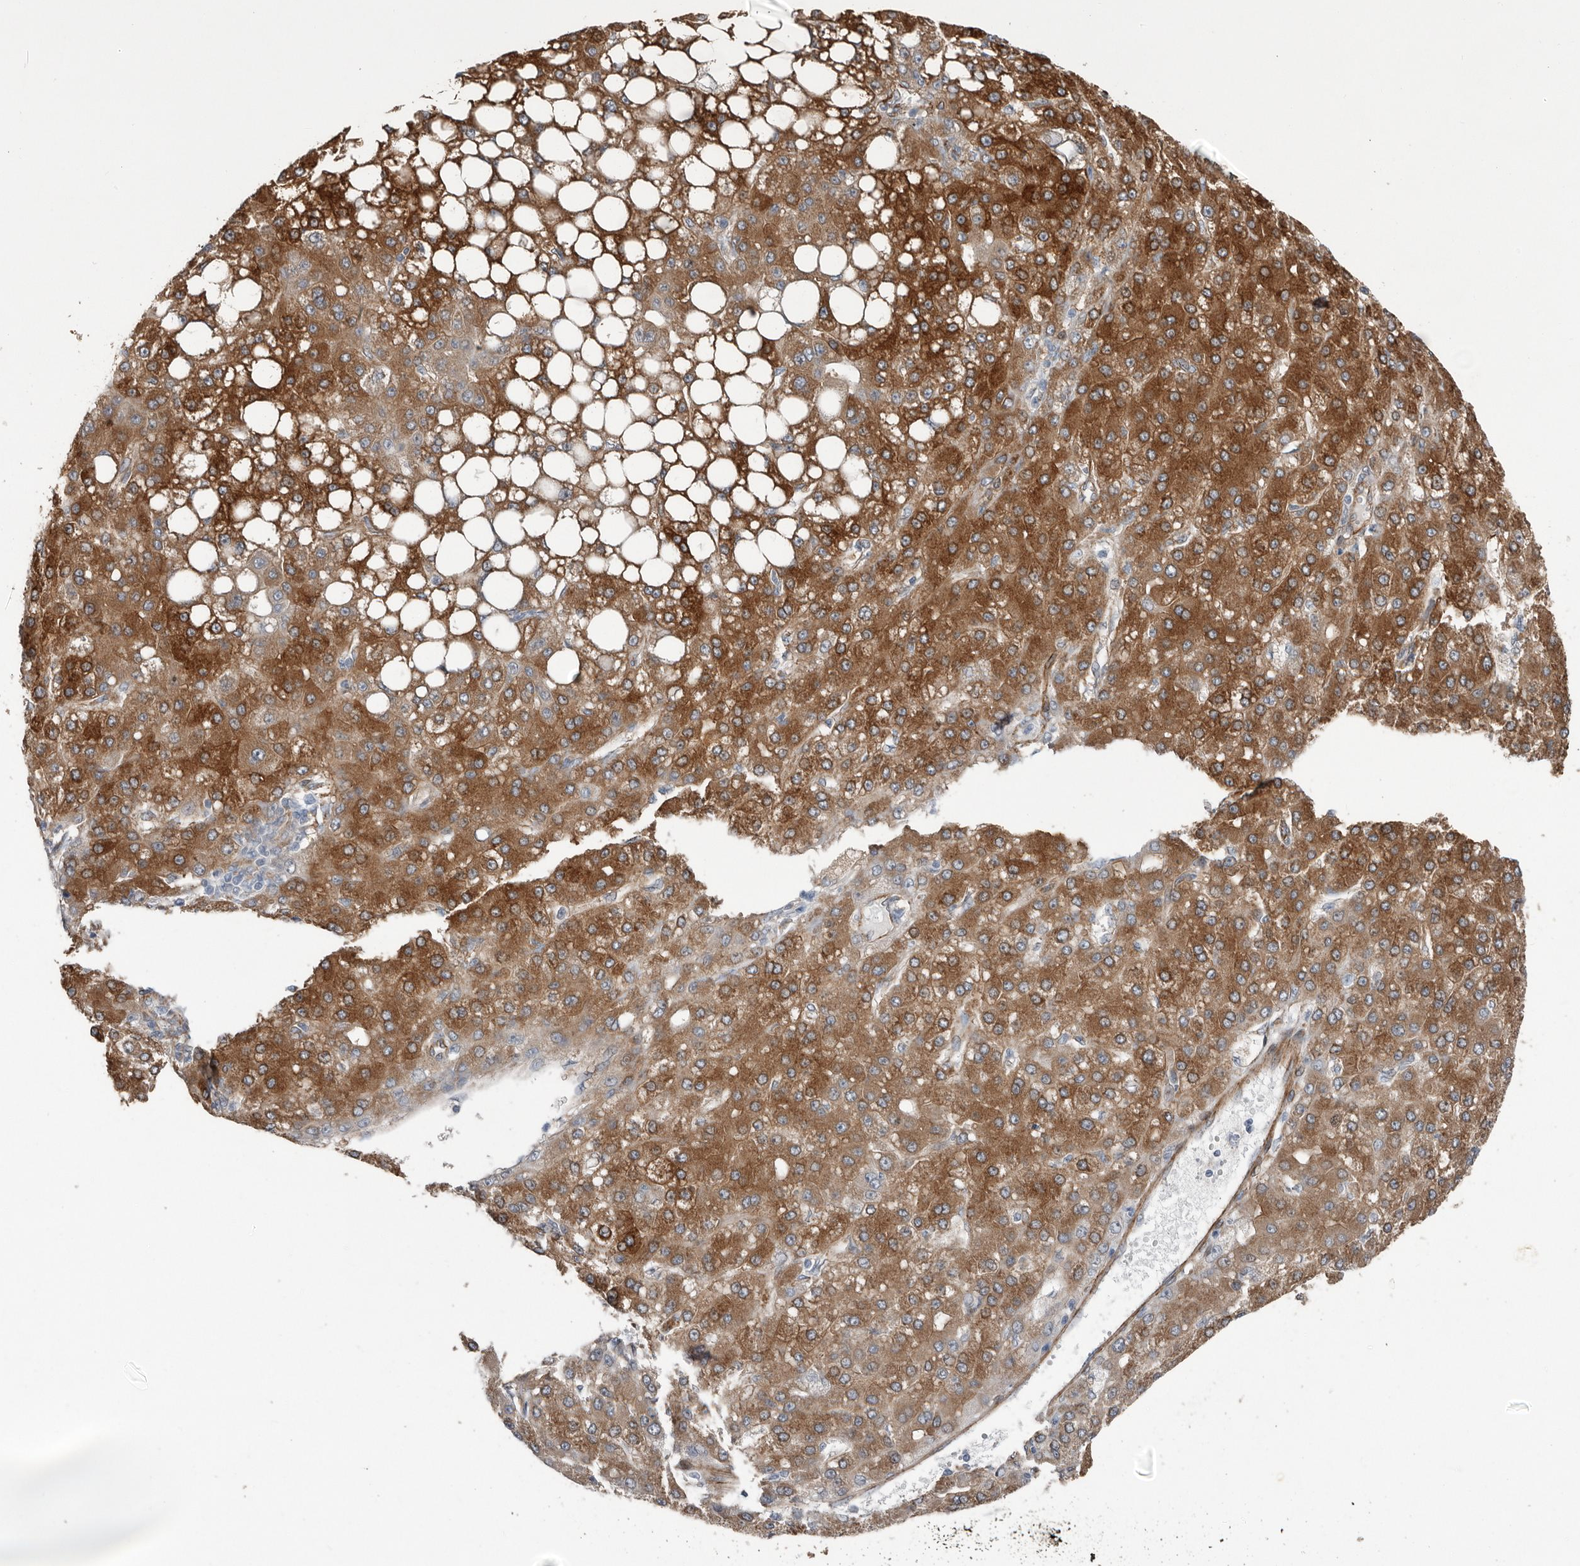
{"staining": {"intensity": "moderate", "quantity": ">75%", "location": "cytoplasmic/membranous"}, "tissue": "liver cancer", "cell_type": "Tumor cells", "image_type": "cancer", "snomed": [{"axis": "morphology", "description": "Carcinoma, Hepatocellular, NOS"}, {"axis": "topography", "description": "Liver"}], "caption": "About >75% of tumor cells in liver hepatocellular carcinoma exhibit moderate cytoplasmic/membranous protein positivity as visualized by brown immunohistochemical staining.", "gene": "RANBP17", "patient": {"sex": "male", "age": 67}}